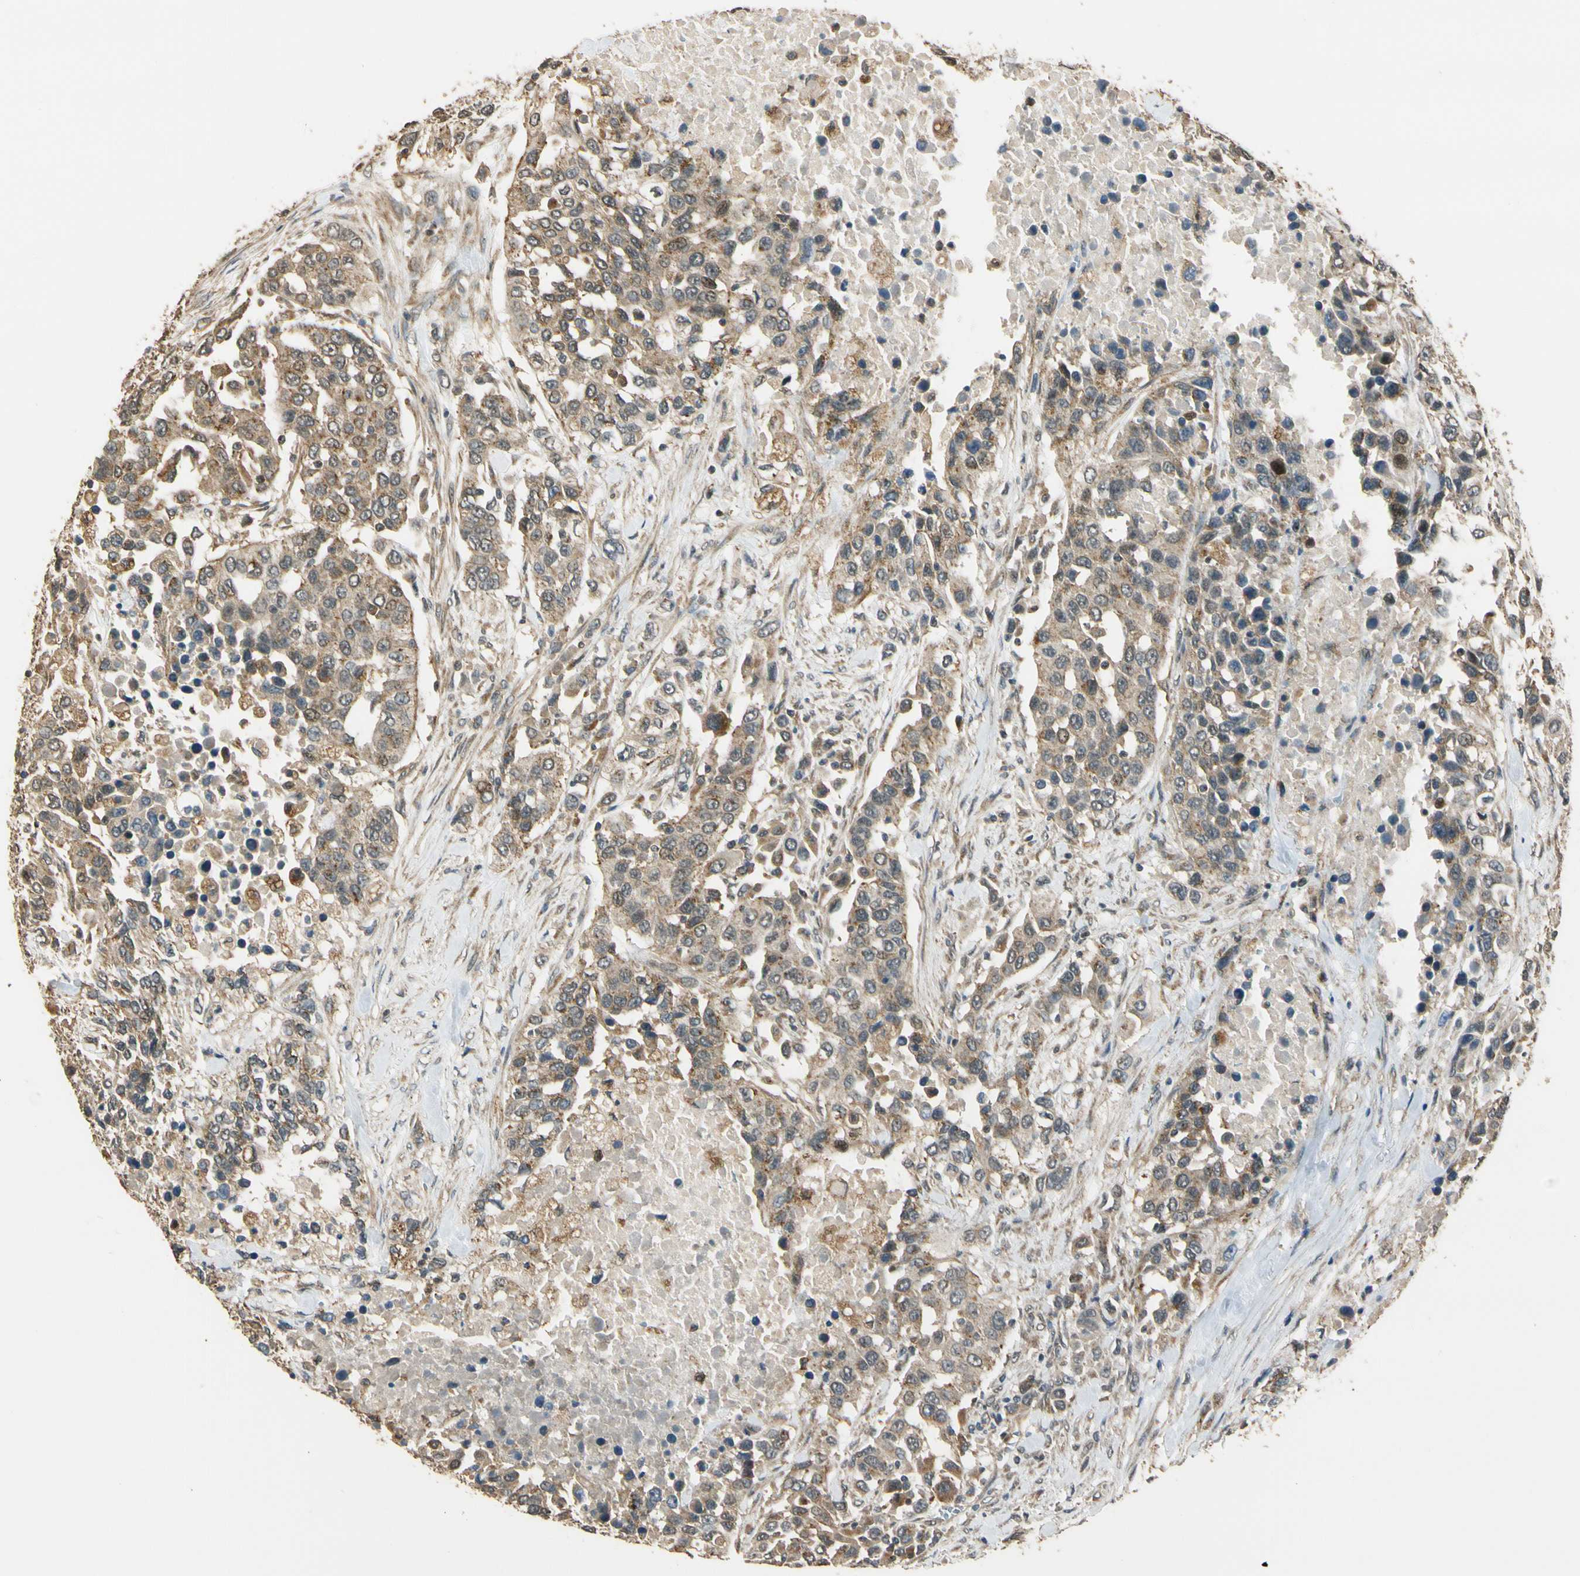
{"staining": {"intensity": "weak", "quantity": ">75%", "location": "cytoplasmic/membranous"}, "tissue": "urothelial cancer", "cell_type": "Tumor cells", "image_type": "cancer", "snomed": [{"axis": "morphology", "description": "Urothelial carcinoma, High grade"}, {"axis": "topography", "description": "Urinary bladder"}], "caption": "A high-resolution micrograph shows IHC staining of urothelial carcinoma (high-grade), which reveals weak cytoplasmic/membranous positivity in about >75% of tumor cells.", "gene": "LAMTOR1", "patient": {"sex": "female", "age": 80}}